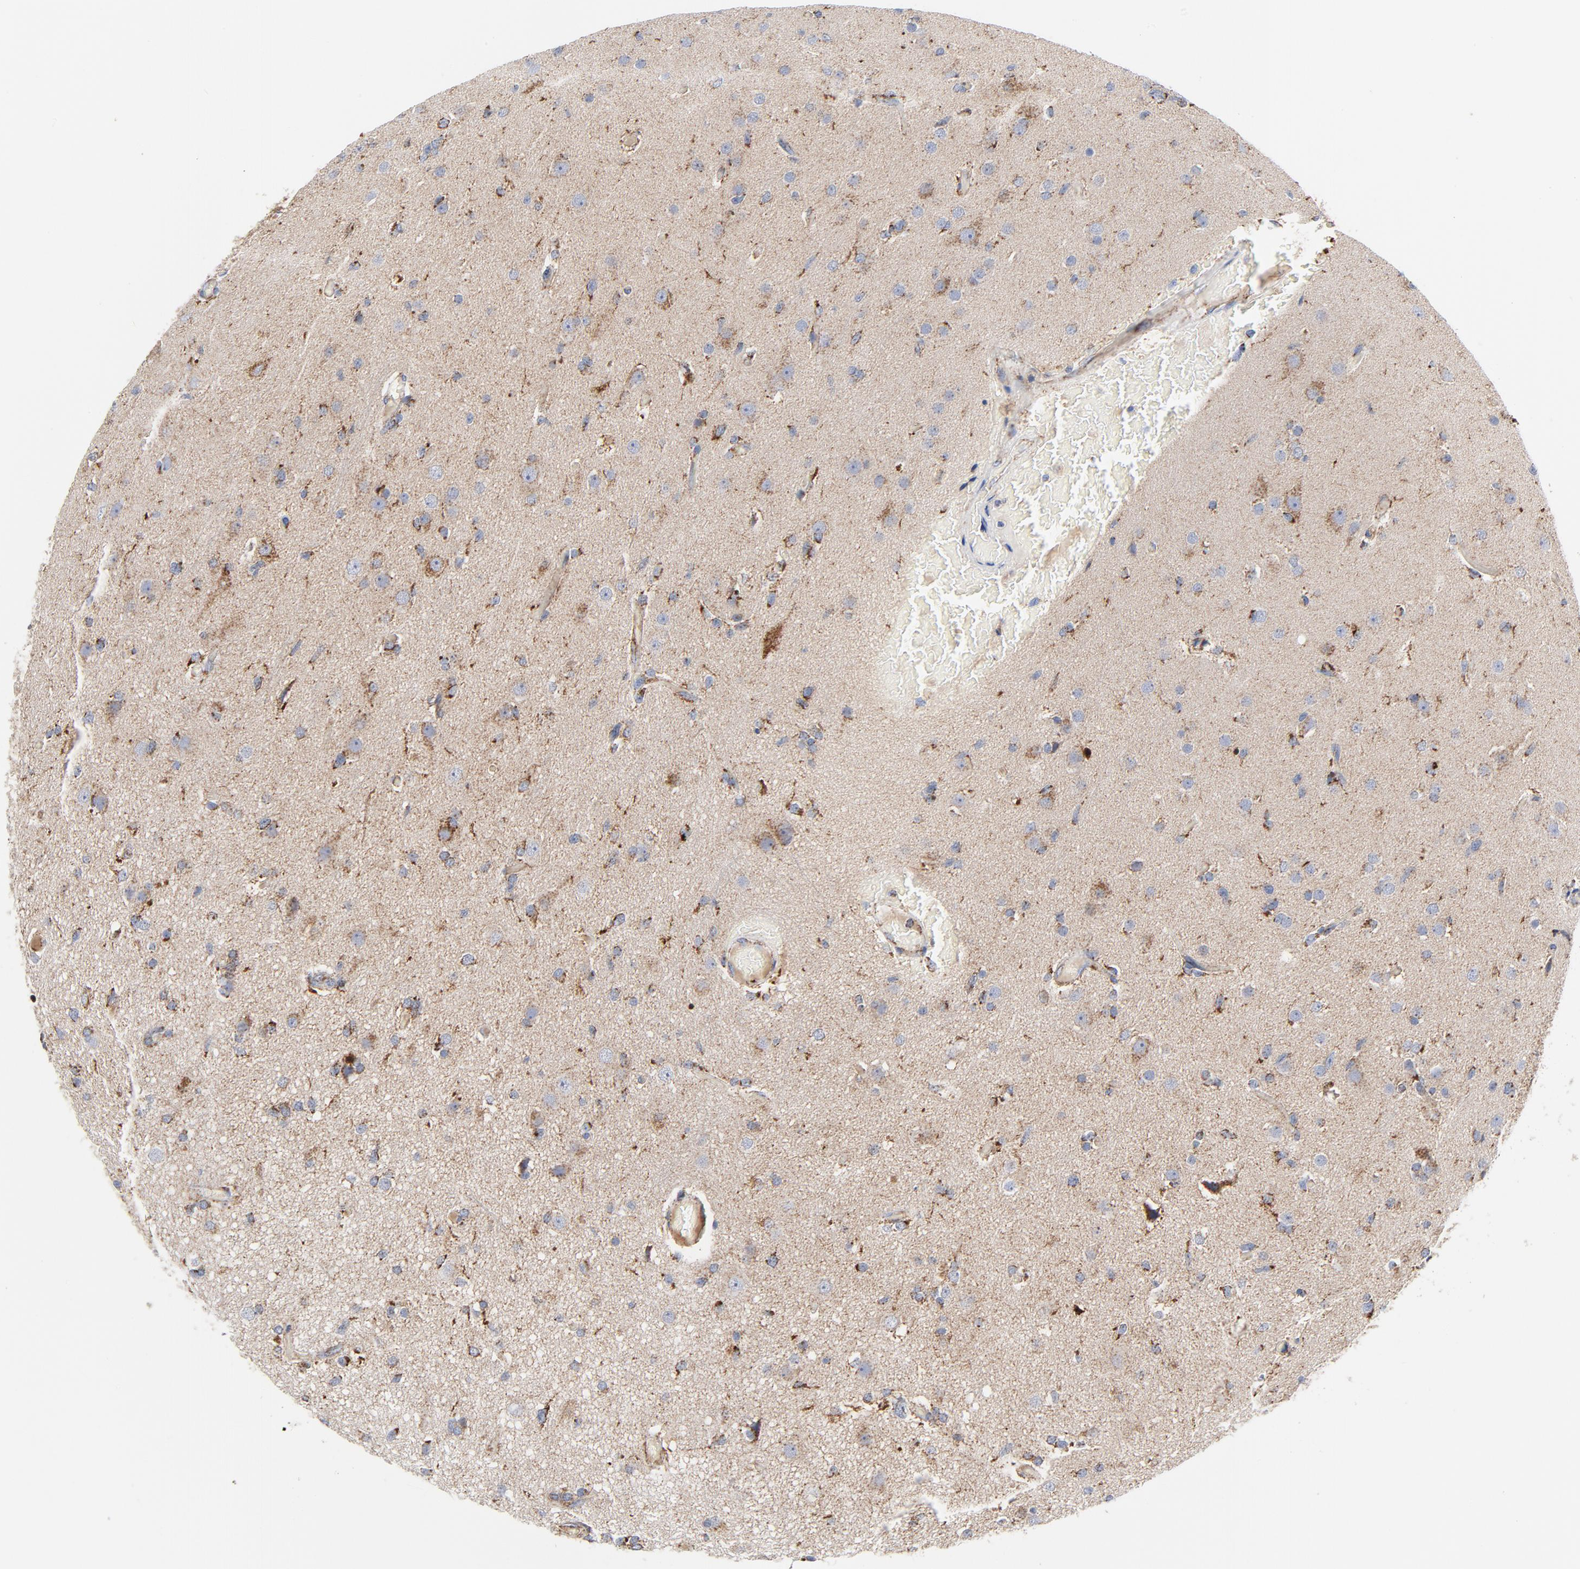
{"staining": {"intensity": "strong", "quantity": ">75%", "location": "cytoplasmic/membranous"}, "tissue": "glioma", "cell_type": "Tumor cells", "image_type": "cancer", "snomed": [{"axis": "morphology", "description": "Glioma, malignant, High grade"}, {"axis": "topography", "description": "Brain"}], "caption": "This micrograph displays immunohistochemistry (IHC) staining of glioma, with high strong cytoplasmic/membranous positivity in approximately >75% of tumor cells.", "gene": "DIABLO", "patient": {"sex": "male", "age": 33}}